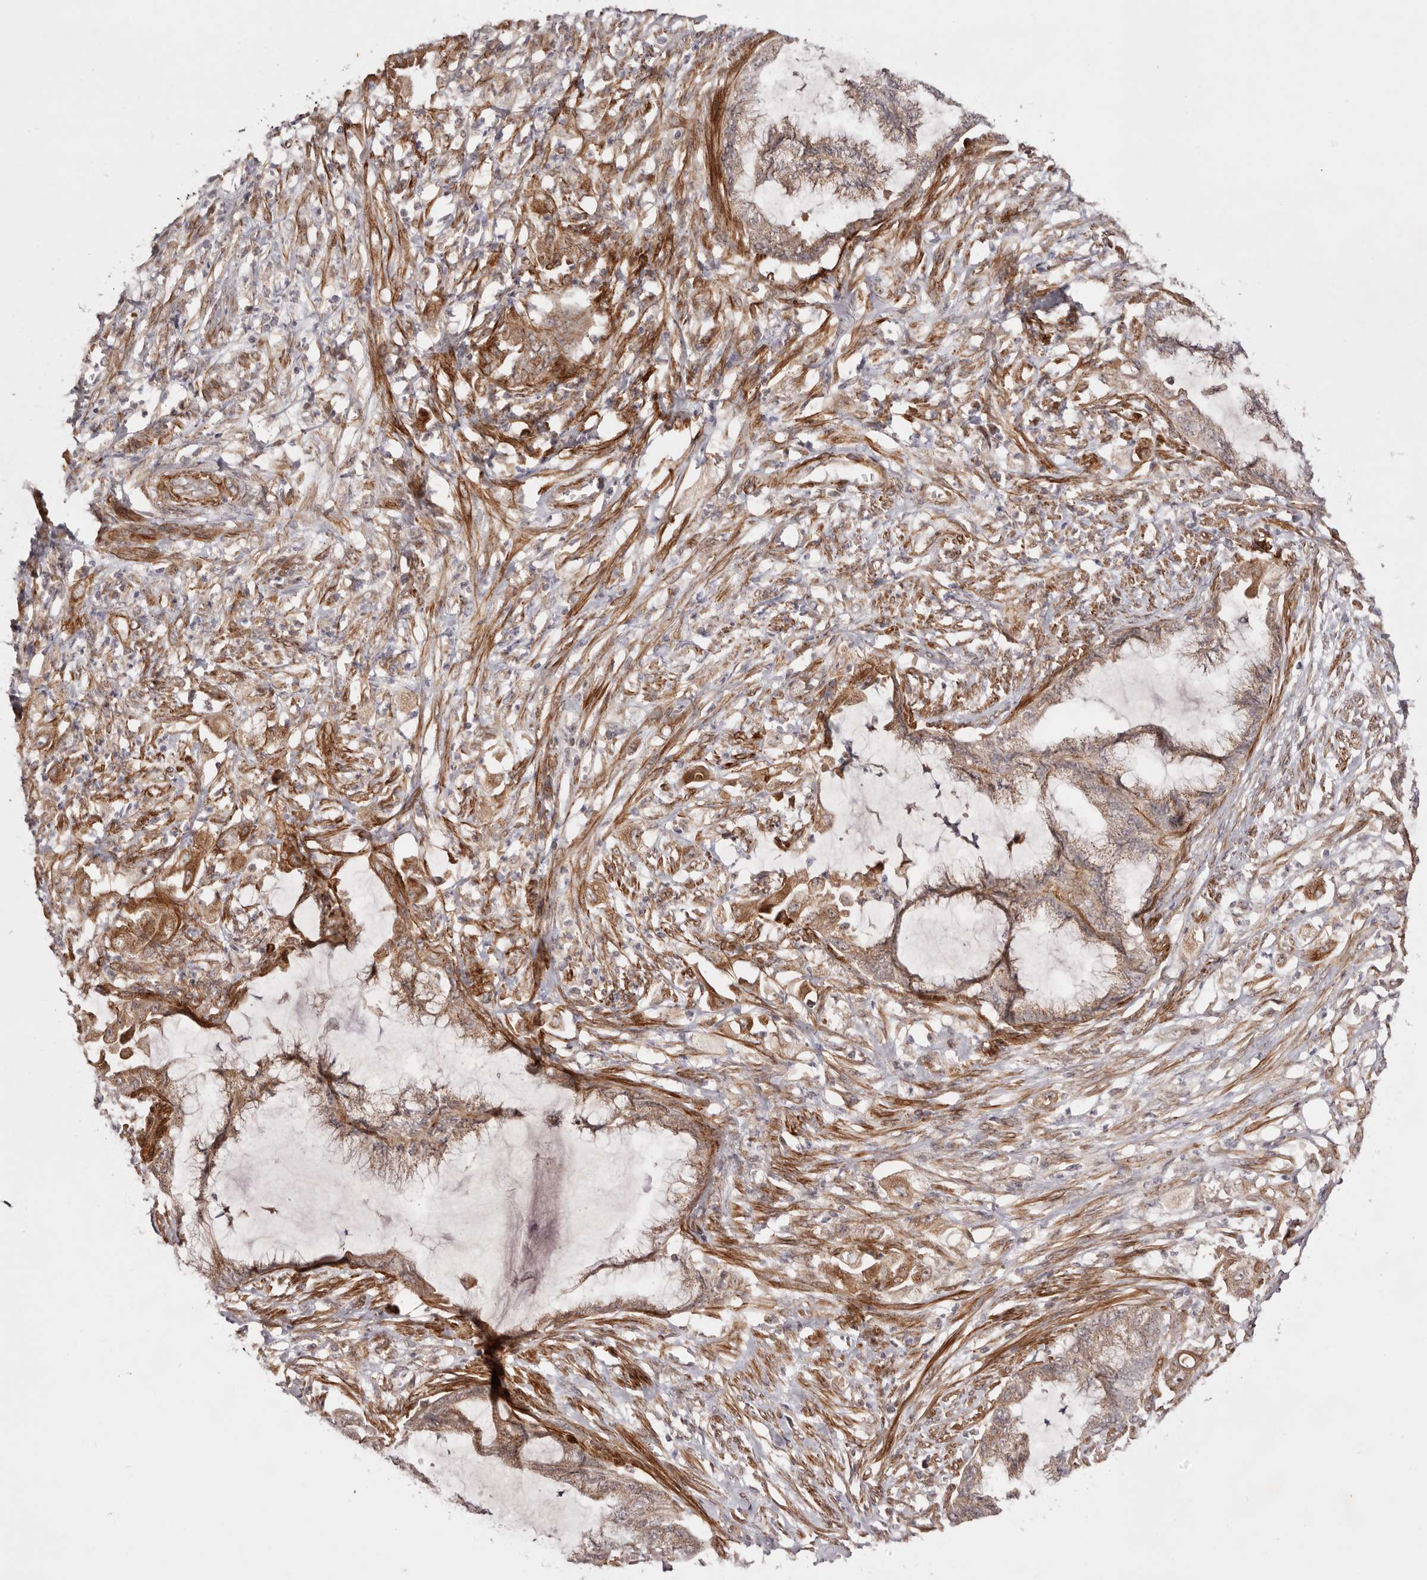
{"staining": {"intensity": "moderate", "quantity": ">75%", "location": "cytoplasmic/membranous"}, "tissue": "endometrial cancer", "cell_type": "Tumor cells", "image_type": "cancer", "snomed": [{"axis": "morphology", "description": "Adenocarcinoma, NOS"}, {"axis": "topography", "description": "Endometrium"}], "caption": "This image reveals IHC staining of human endometrial adenocarcinoma, with medium moderate cytoplasmic/membranous staining in approximately >75% of tumor cells.", "gene": "MICAL2", "patient": {"sex": "female", "age": 86}}